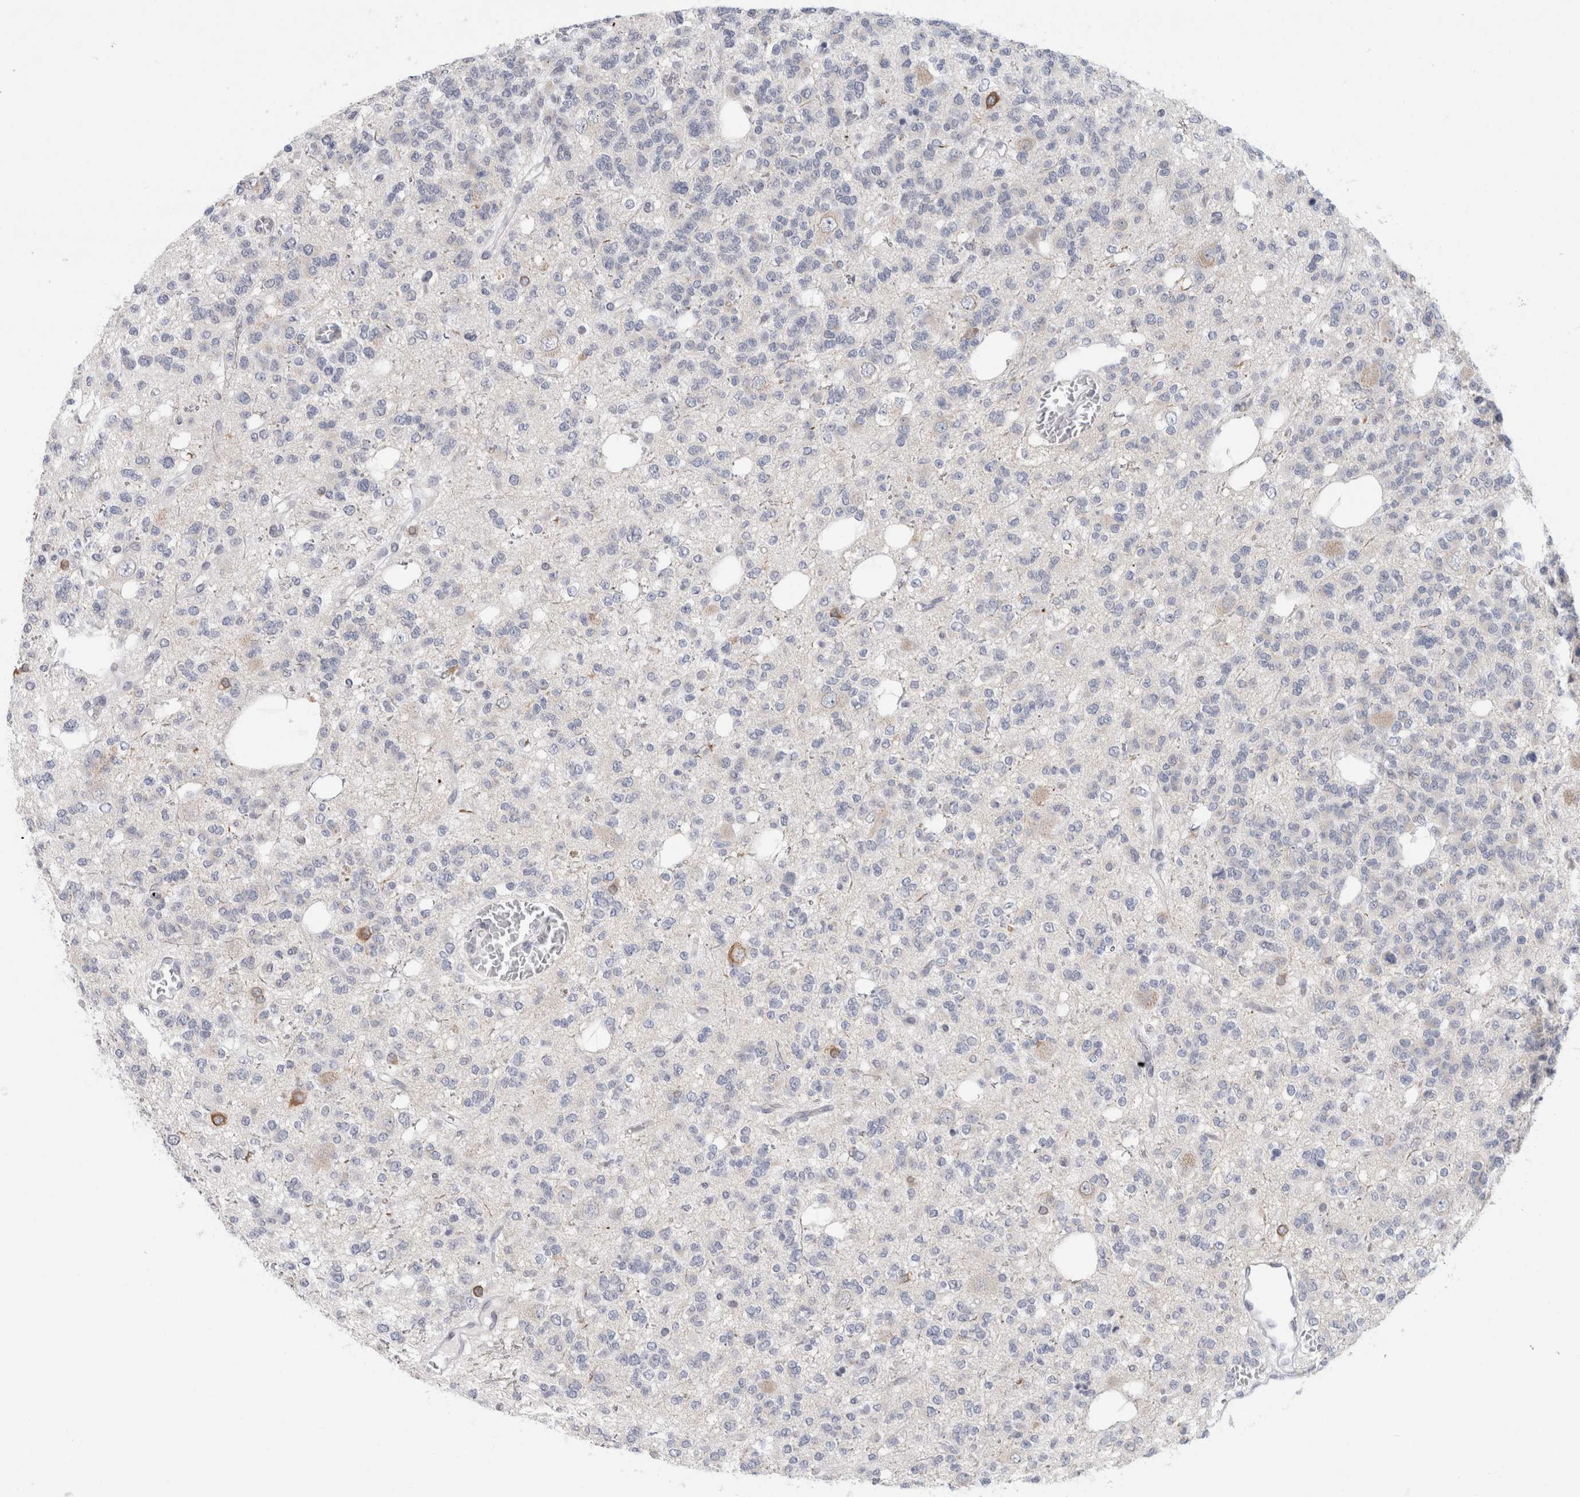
{"staining": {"intensity": "negative", "quantity": "none", "location": "none"}, "tissue": "glioma", "cell_type": "Tumor cells", "image_type": "cancer", "snomed": [{"axis": "morphology", "description": "Glioma, malignant, Low grade"}, {"axis": "topography", "description": "Brain"}], "caption": "Malignant glioma (low-grade) was stained to show a protein in brown. There is no significant staining in tumor cells.", "gene": "NIPA1", "patient": {"sex": "male", "age": 38}}